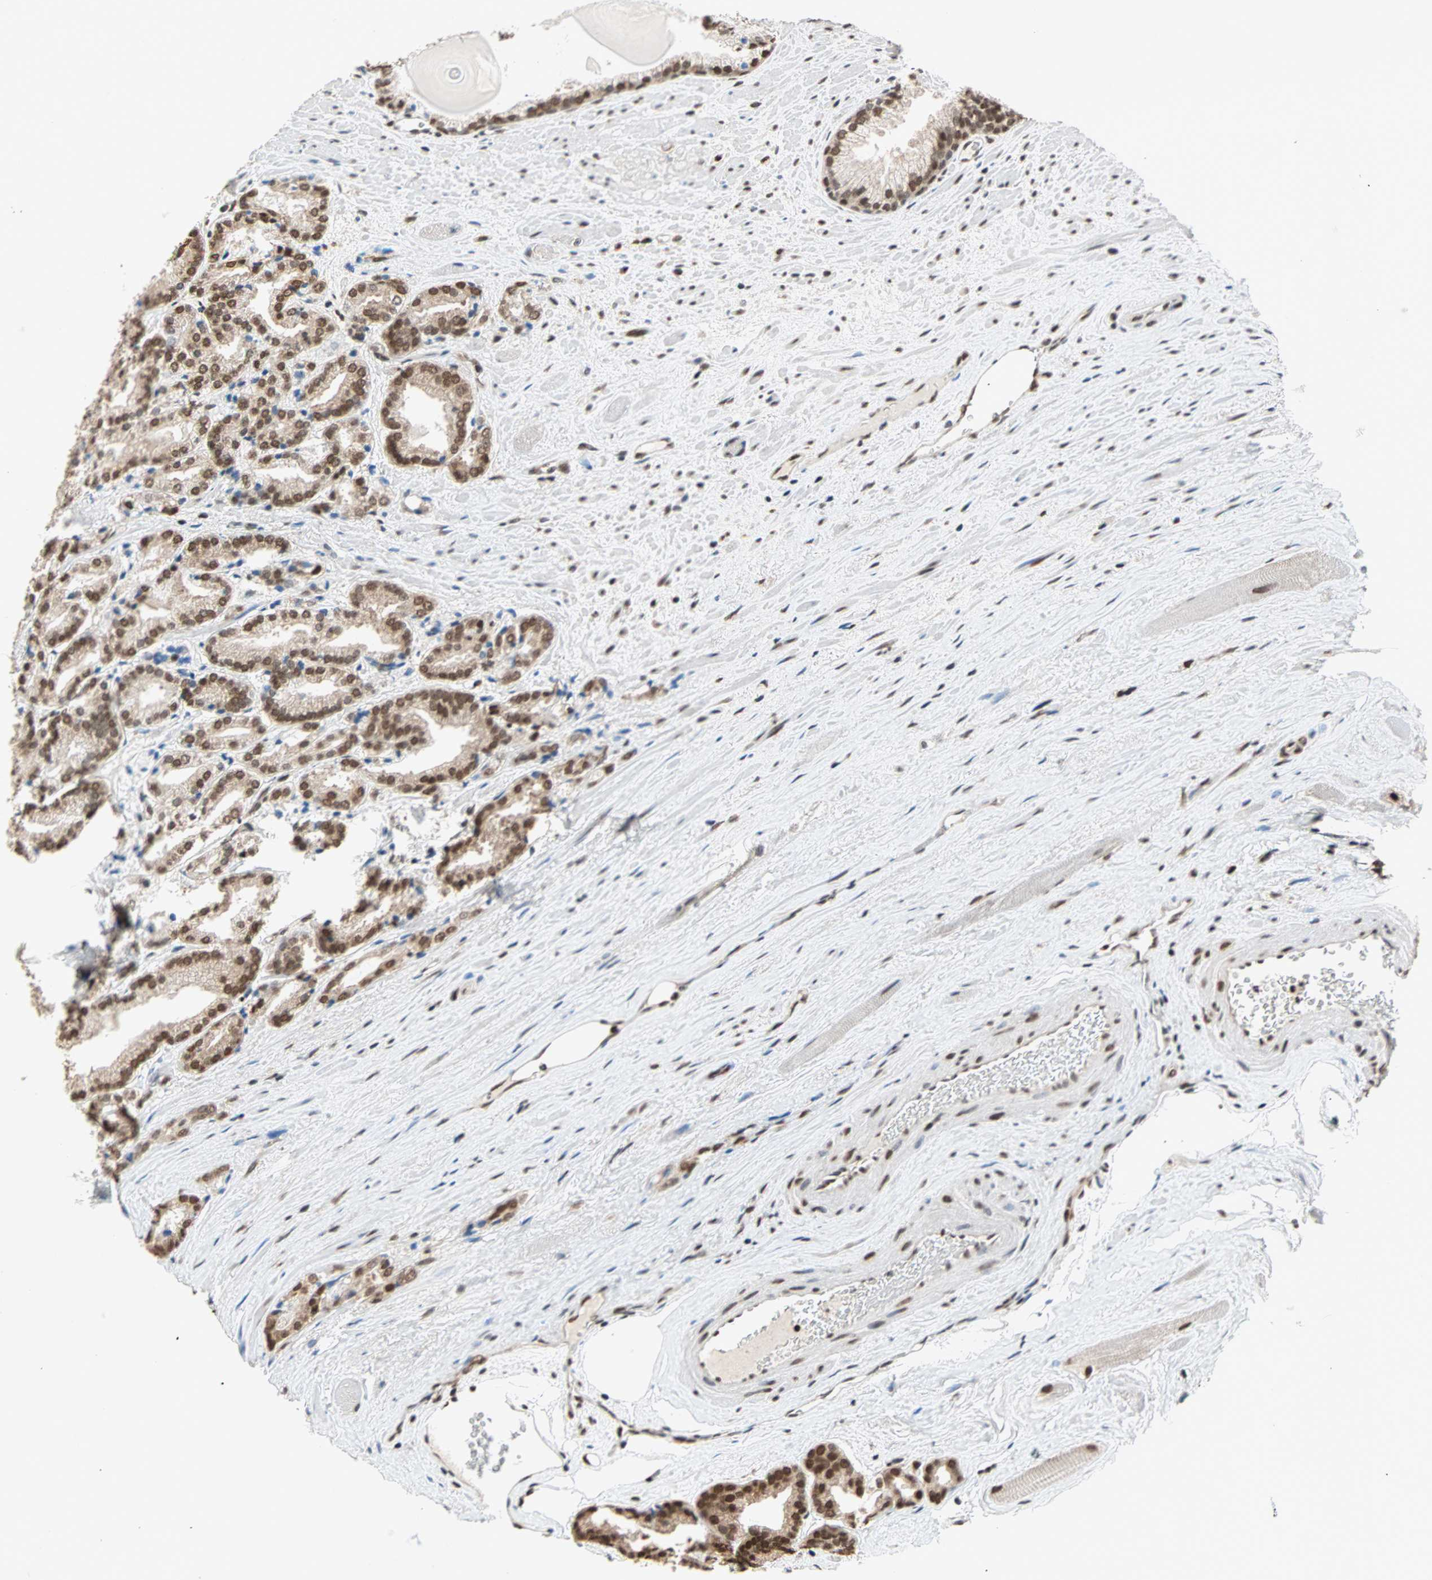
{"staining": {"intensity": "strong", "quantity": ">75%", "location": "nuclear"}, "tissue": "prostate cancer", "cell_type": "Tumor cells", "image_type": "cancer", "snomed": [{"axis": "morphology", "description": "Adenocarcinoma, Low grade"}, {"axis": "topography", "description": "Prostate"}], "caption": "Prostate cancer tissue shows strong nuclear expression in approximately >75% of tumor cells", "gene": "DAZAP1", "patient": {"sex": "male", "age": 59}}